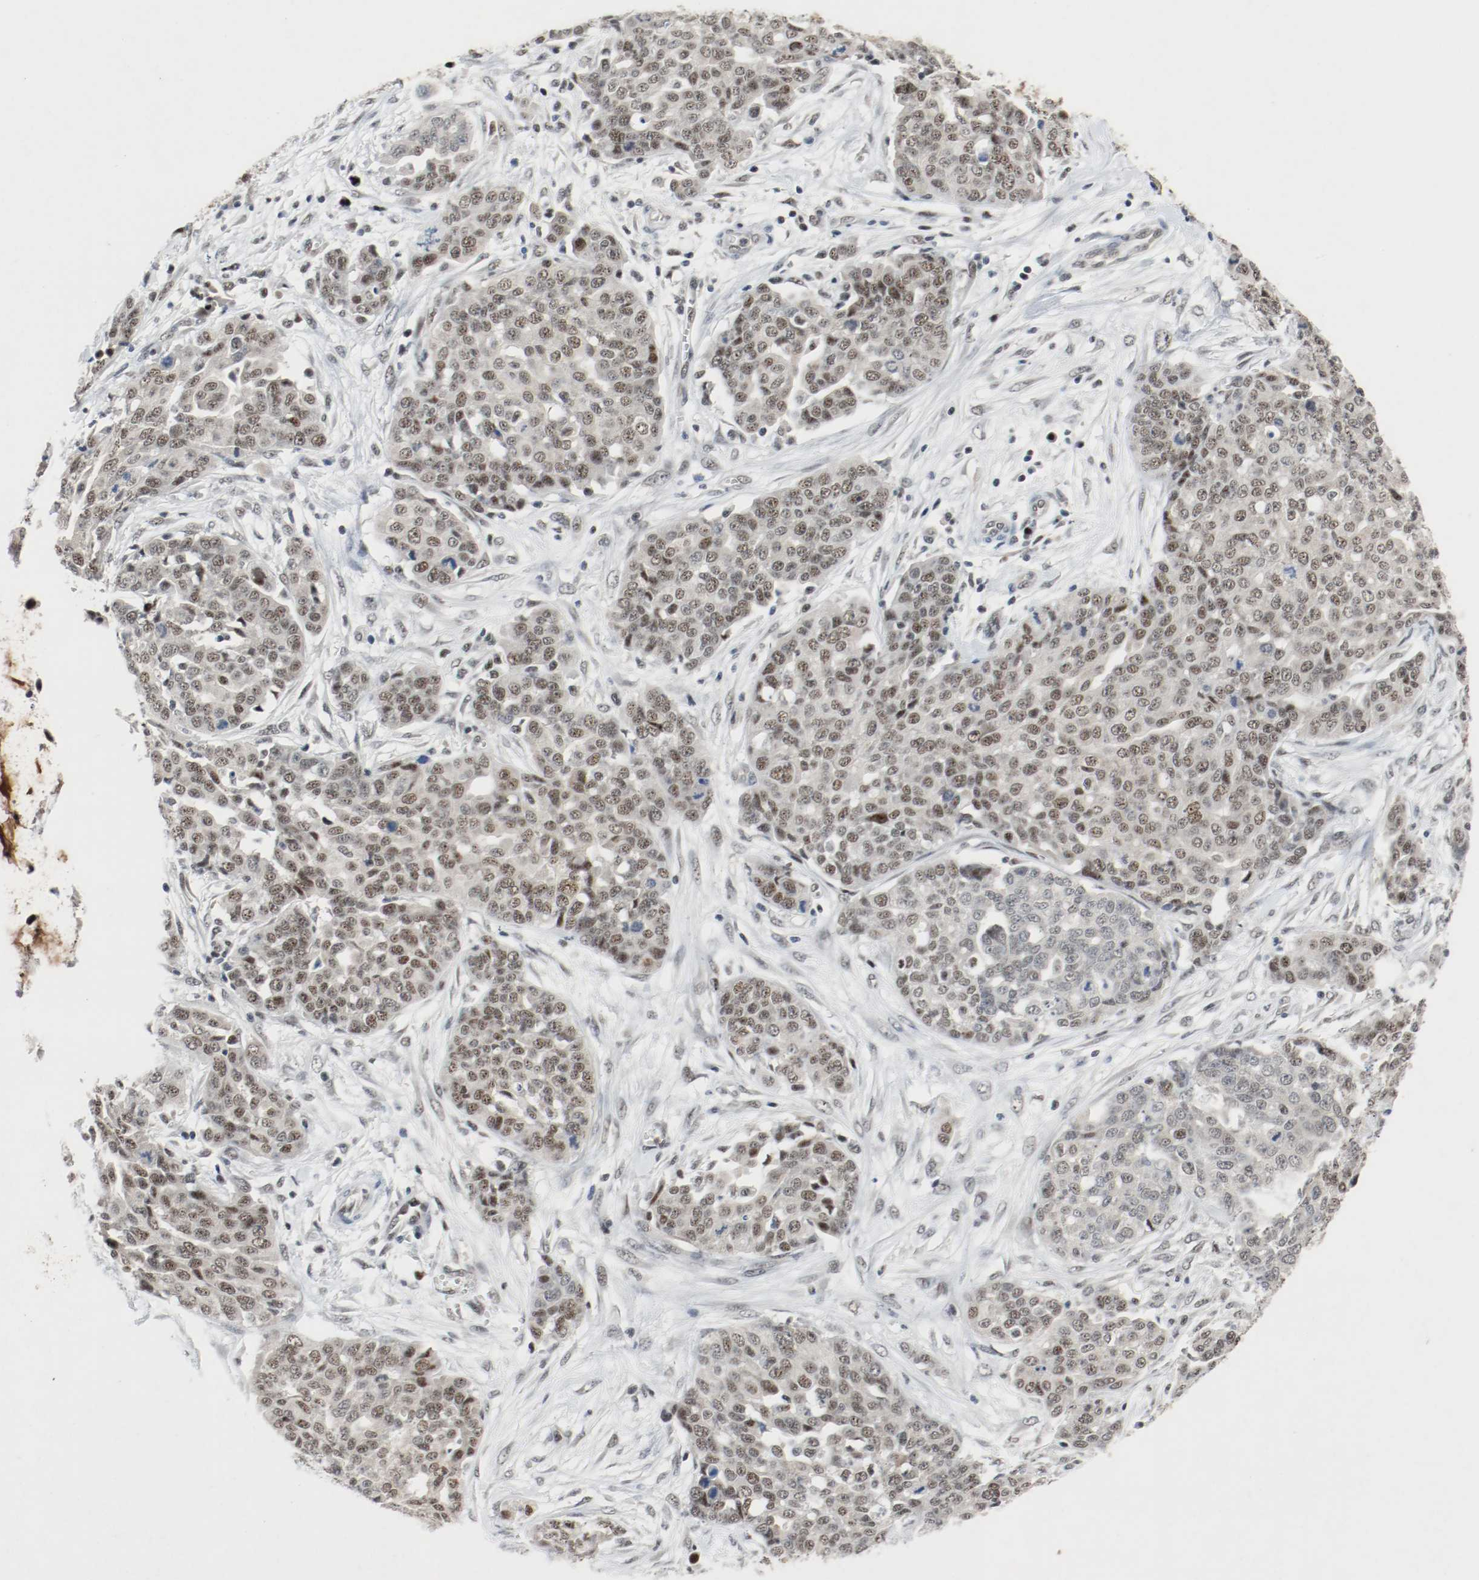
{"staining": {"intensity": "moderate", "quantity": "25%-75%", "location": "nuclear"}, "tissue": "ovarian cancer", "cell_type": "Tumor cells", "image_type": "cancer", "snomed": [{"axis": "morphology", "description": "Cystadenocarcinoma, serous, NOS"}, {"axis": "topography", "description": "Soft tissue"}, {"axis": "topography", "description": "Ovary"}], "caption": "The immunohistochemical stain labels moderate nuclear expression in tumor cells of ovarian cancer tissue.", "gene": "ASH1L", "patient": {"sex": "female", "age": 57}}